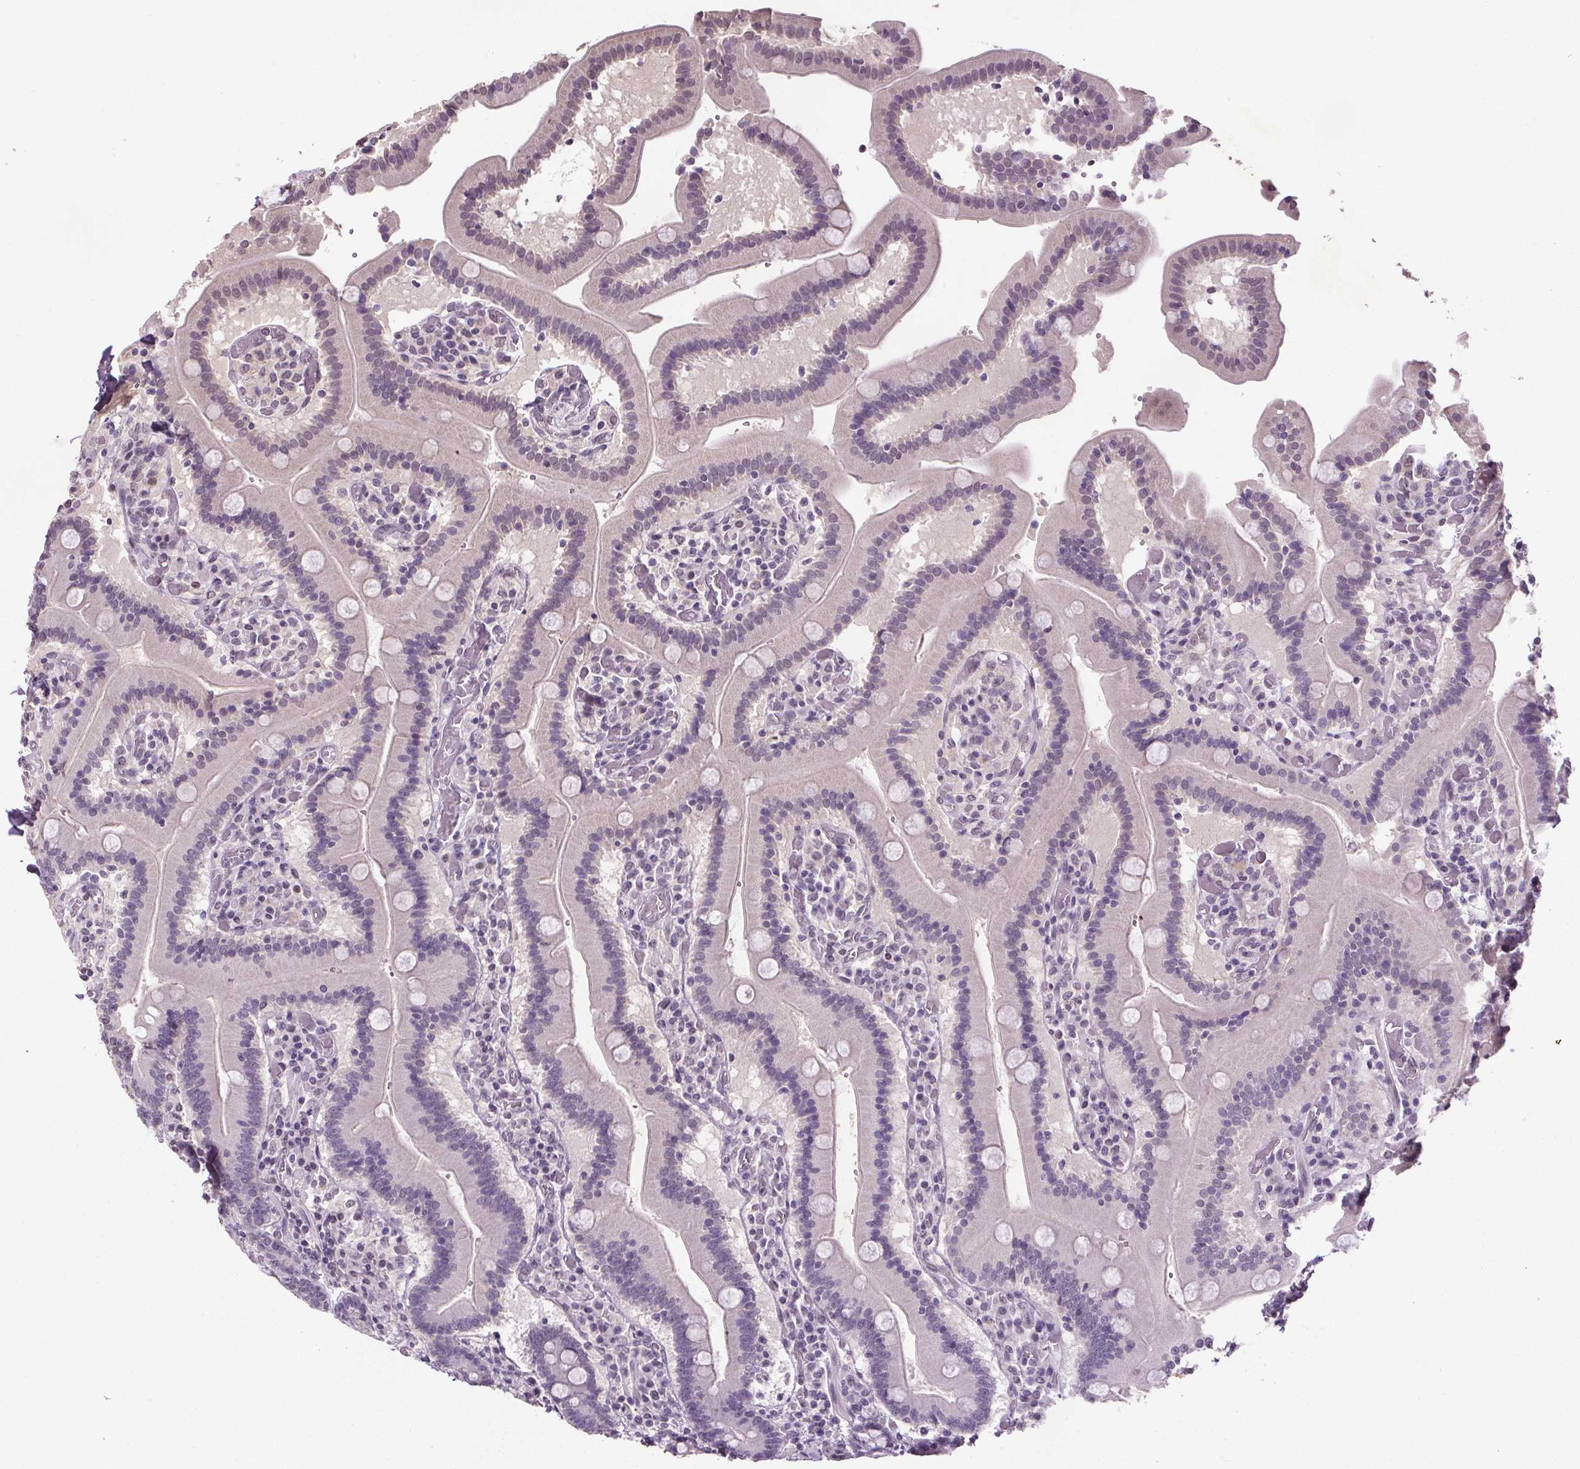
{"staining": {"intensity": "negative", "quantity": "none", "location": "none"}, "tissue": "duodenum", "cell_type": "Glandular cells", "image_type": "normal", "snomed": [{"axis": "morphology", "description": "Normal tissue, NOS"}, {"axis": "topography", "description": "Duodenum"}], "caption": "Duodenum was stained to show a protein in brown. There is no significant staining in glandular cells. (IHC, brightfield microscopy, high magnification).", "gene": "SLC2A9", "patient": {"sex": "female", "age": 62}}